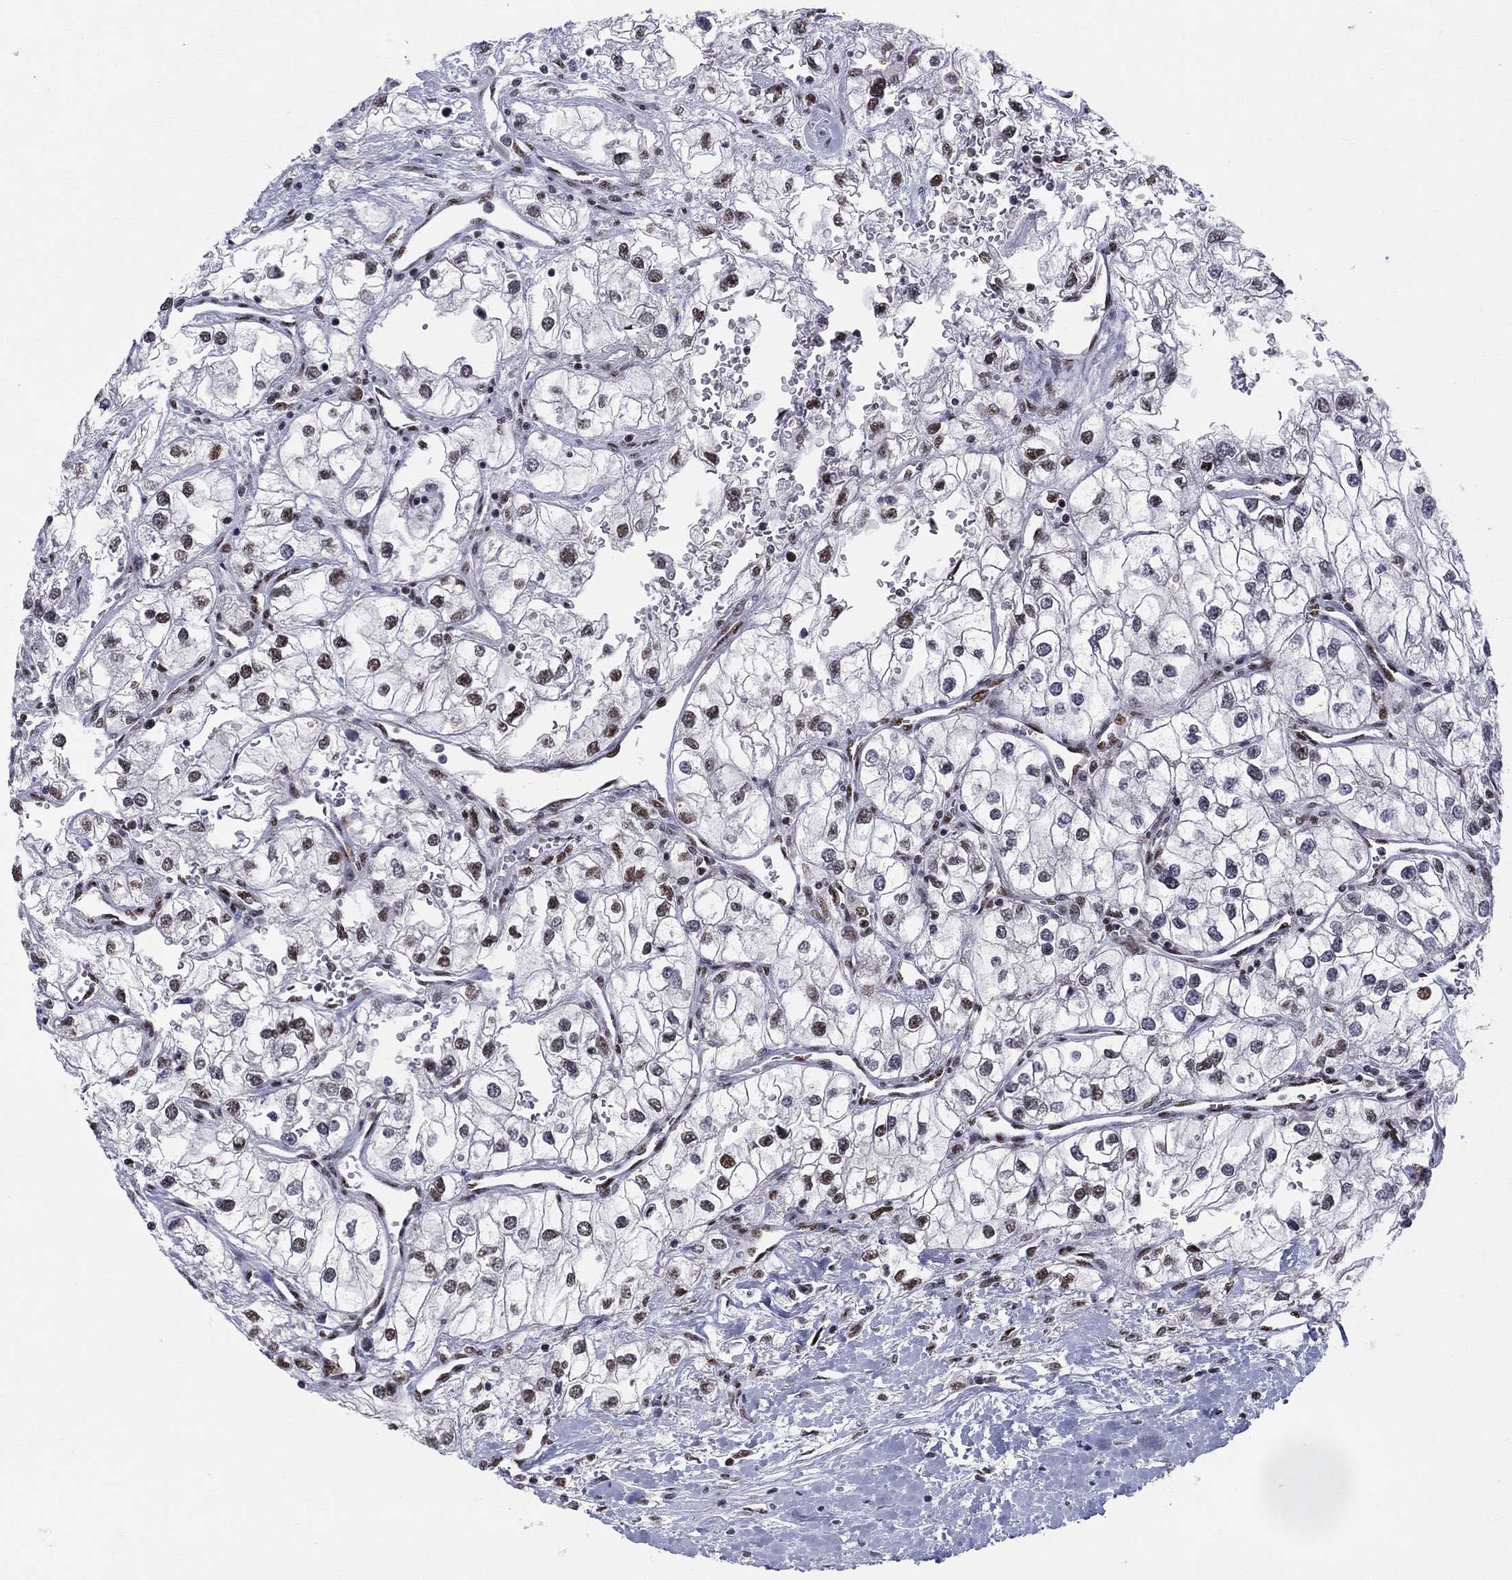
{"staining": {"intensity": "moderate", "quantity": "<25%", "location": "nuclear"}, "tissue": "renal cancer", "cell_type": "Tumor cells", "image_type": "cancer", "snomed": [{"axis": "morphology", "description": "Adenocarcinoma, NOS"}, {"axis": "topography", "description": "Kidney"}], "caption": "There is low levels of moderate nuclear staining in tumor cells of renal cancer, as demonstrated by immunohistochemical staining (brown color).", "gene": "ZNHIT3", "patient": {"sex": "male", "age": 59}}